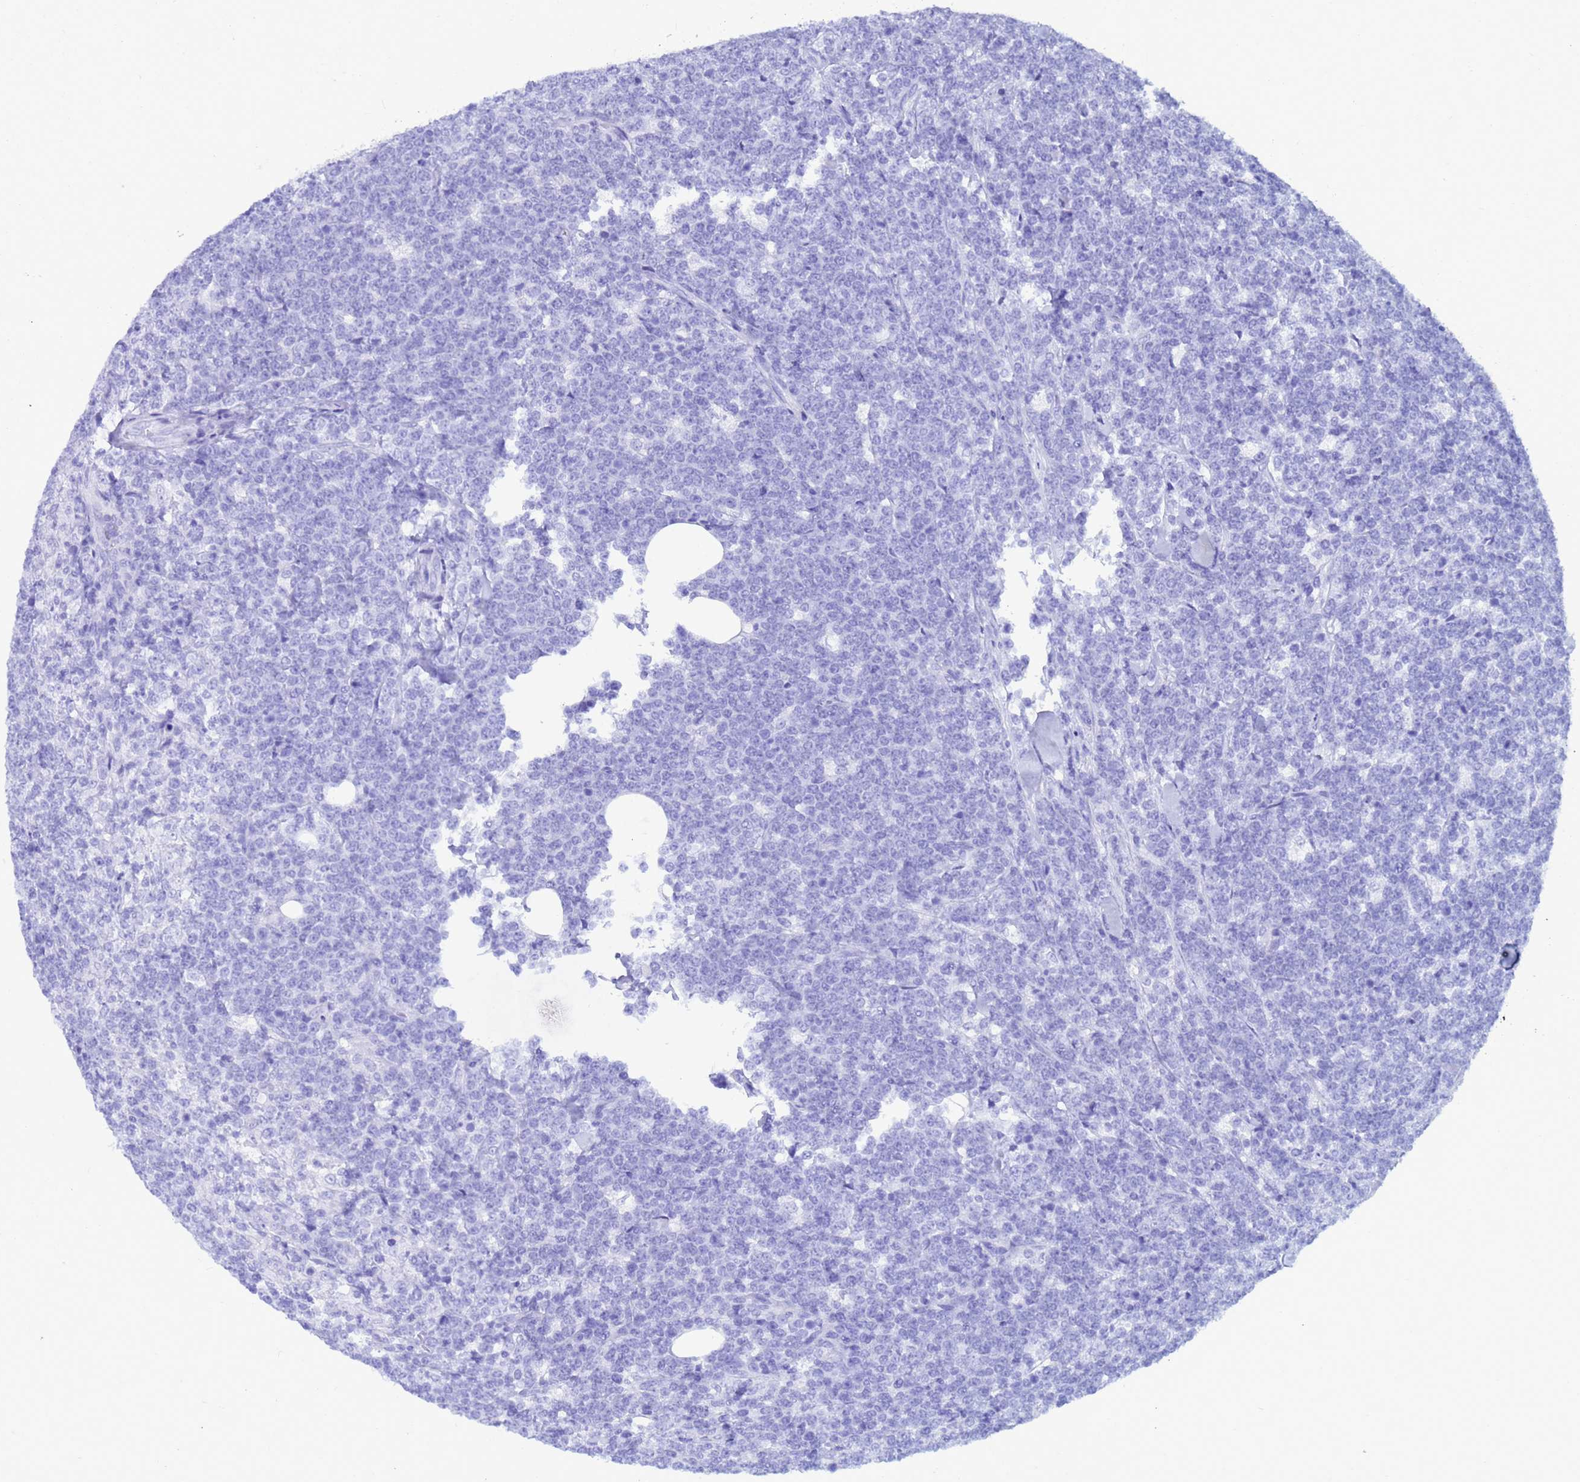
{"staining": {"intensity": "negative", "quantity": "none", "location": "none"}, "tissue": "lymphoma", "cell_type": "Tumor cells", "image_type": "cancer", "snomed": [{"axis": "morphology", "description": "Malignant lymphoma, non-Hodgkin's type, High grade"}, {"axis": "topography", "description": "Small intestine"}], "caption": "Immunohistochemistry (IHC) image of human high-grade malignant lymphoma, non-Hodgkin's type stained for a protein (brown), which demonstrates no staining in tumor cells.", "gene": "AKR1C2", "patient": {"sex": "male", "age": 8}}